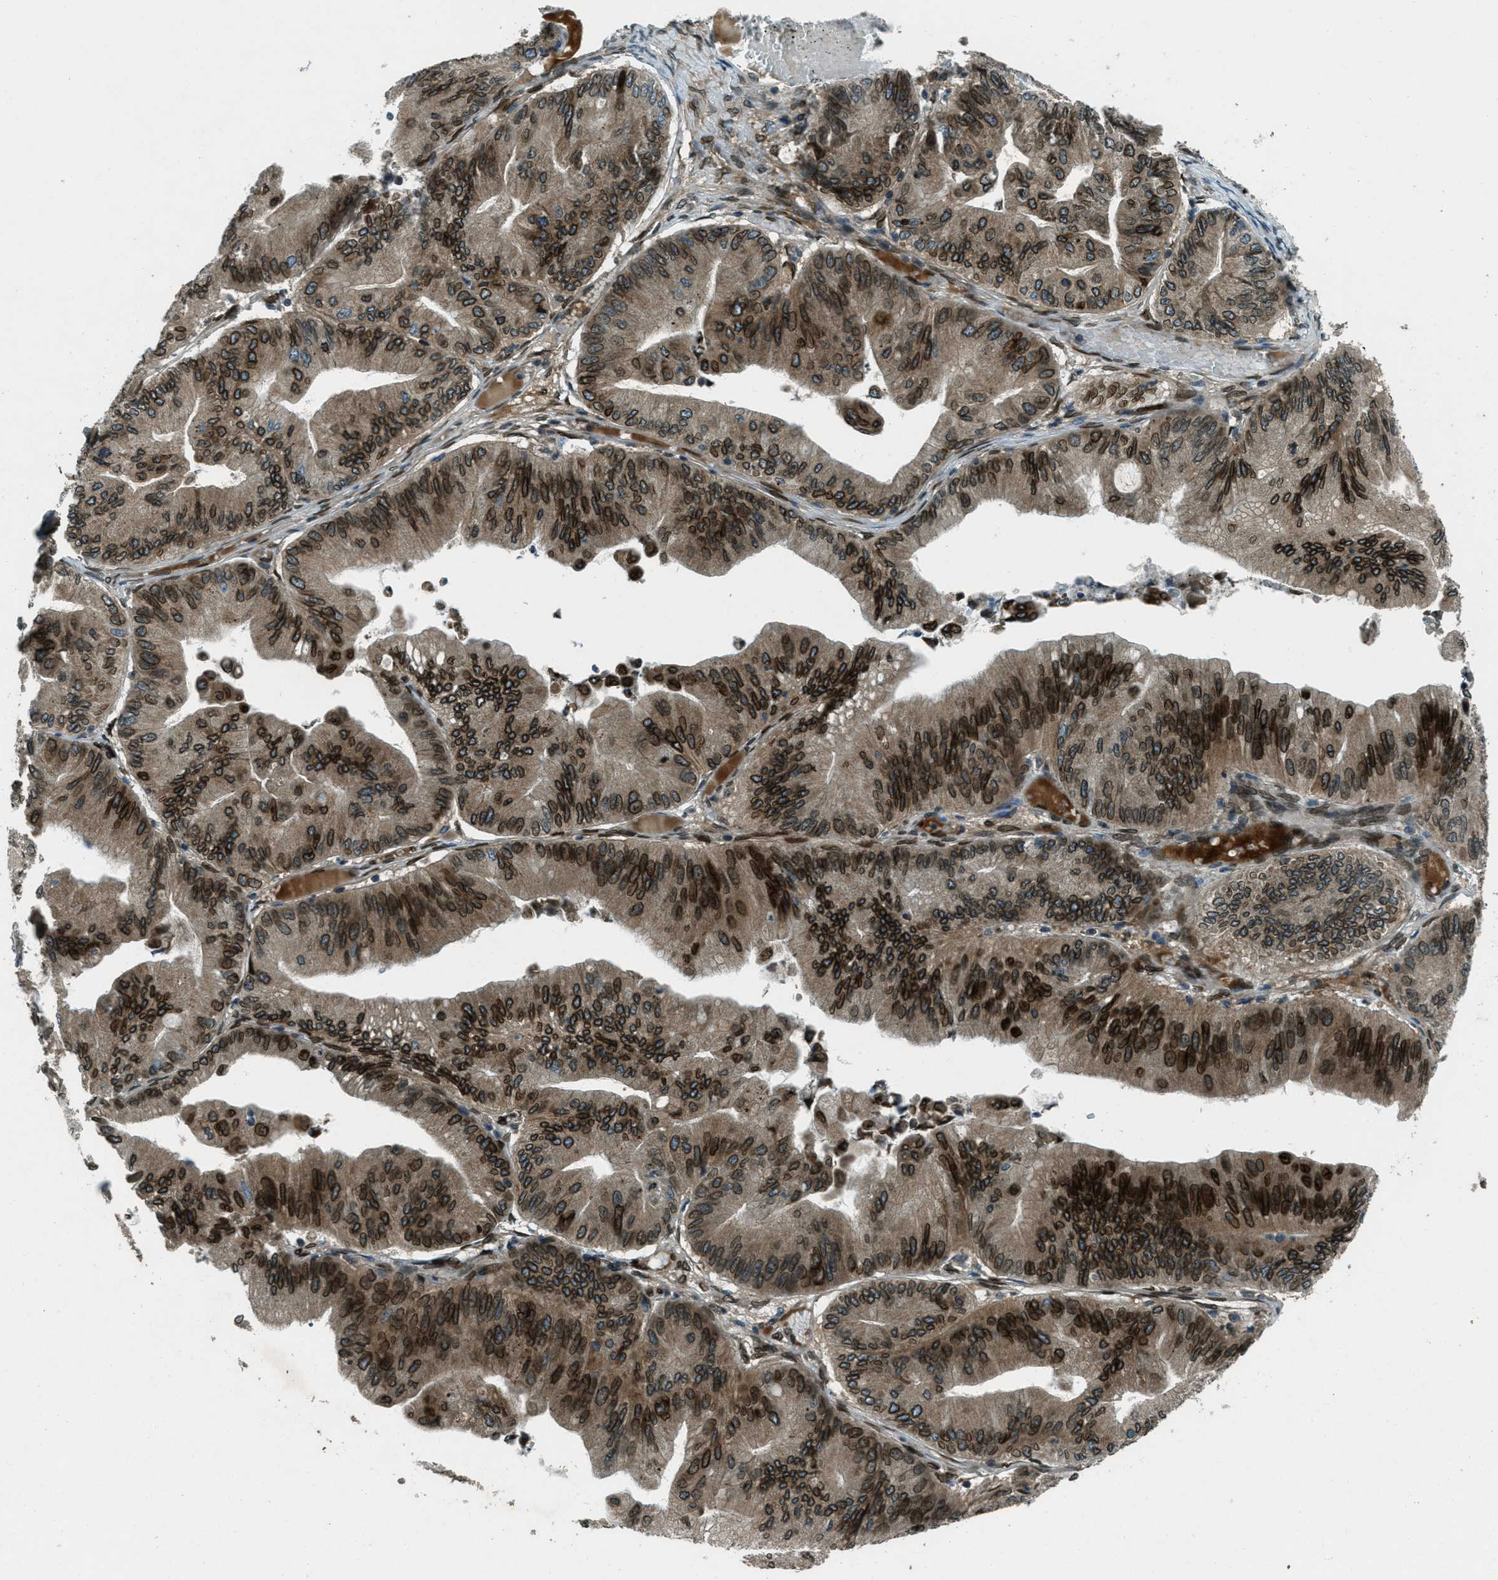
{"staining": {"intensity": "strong", "quantity": ">75%", "location": "cytoplasmic/membranous,nuclear"}, "tissue": "ovarian cancer", "cell_type": "Tumor cells", "image_type": "cancer", "snomed": [{"axis": "morphology", "description": "Cystadenocarcinoma, mucinous, NOS"}, {"axis": "topography", "description": "Ovary"}], "caption": "Protein expression analysis of mucinous cystadenocarcinoma (ovarian) displays strong cytoplasmic/membranous and nuclear positivity in approximately >75% of tumor cells.", "gene": "LEMD2", "patient": {"sex": "female", "age": 61}}